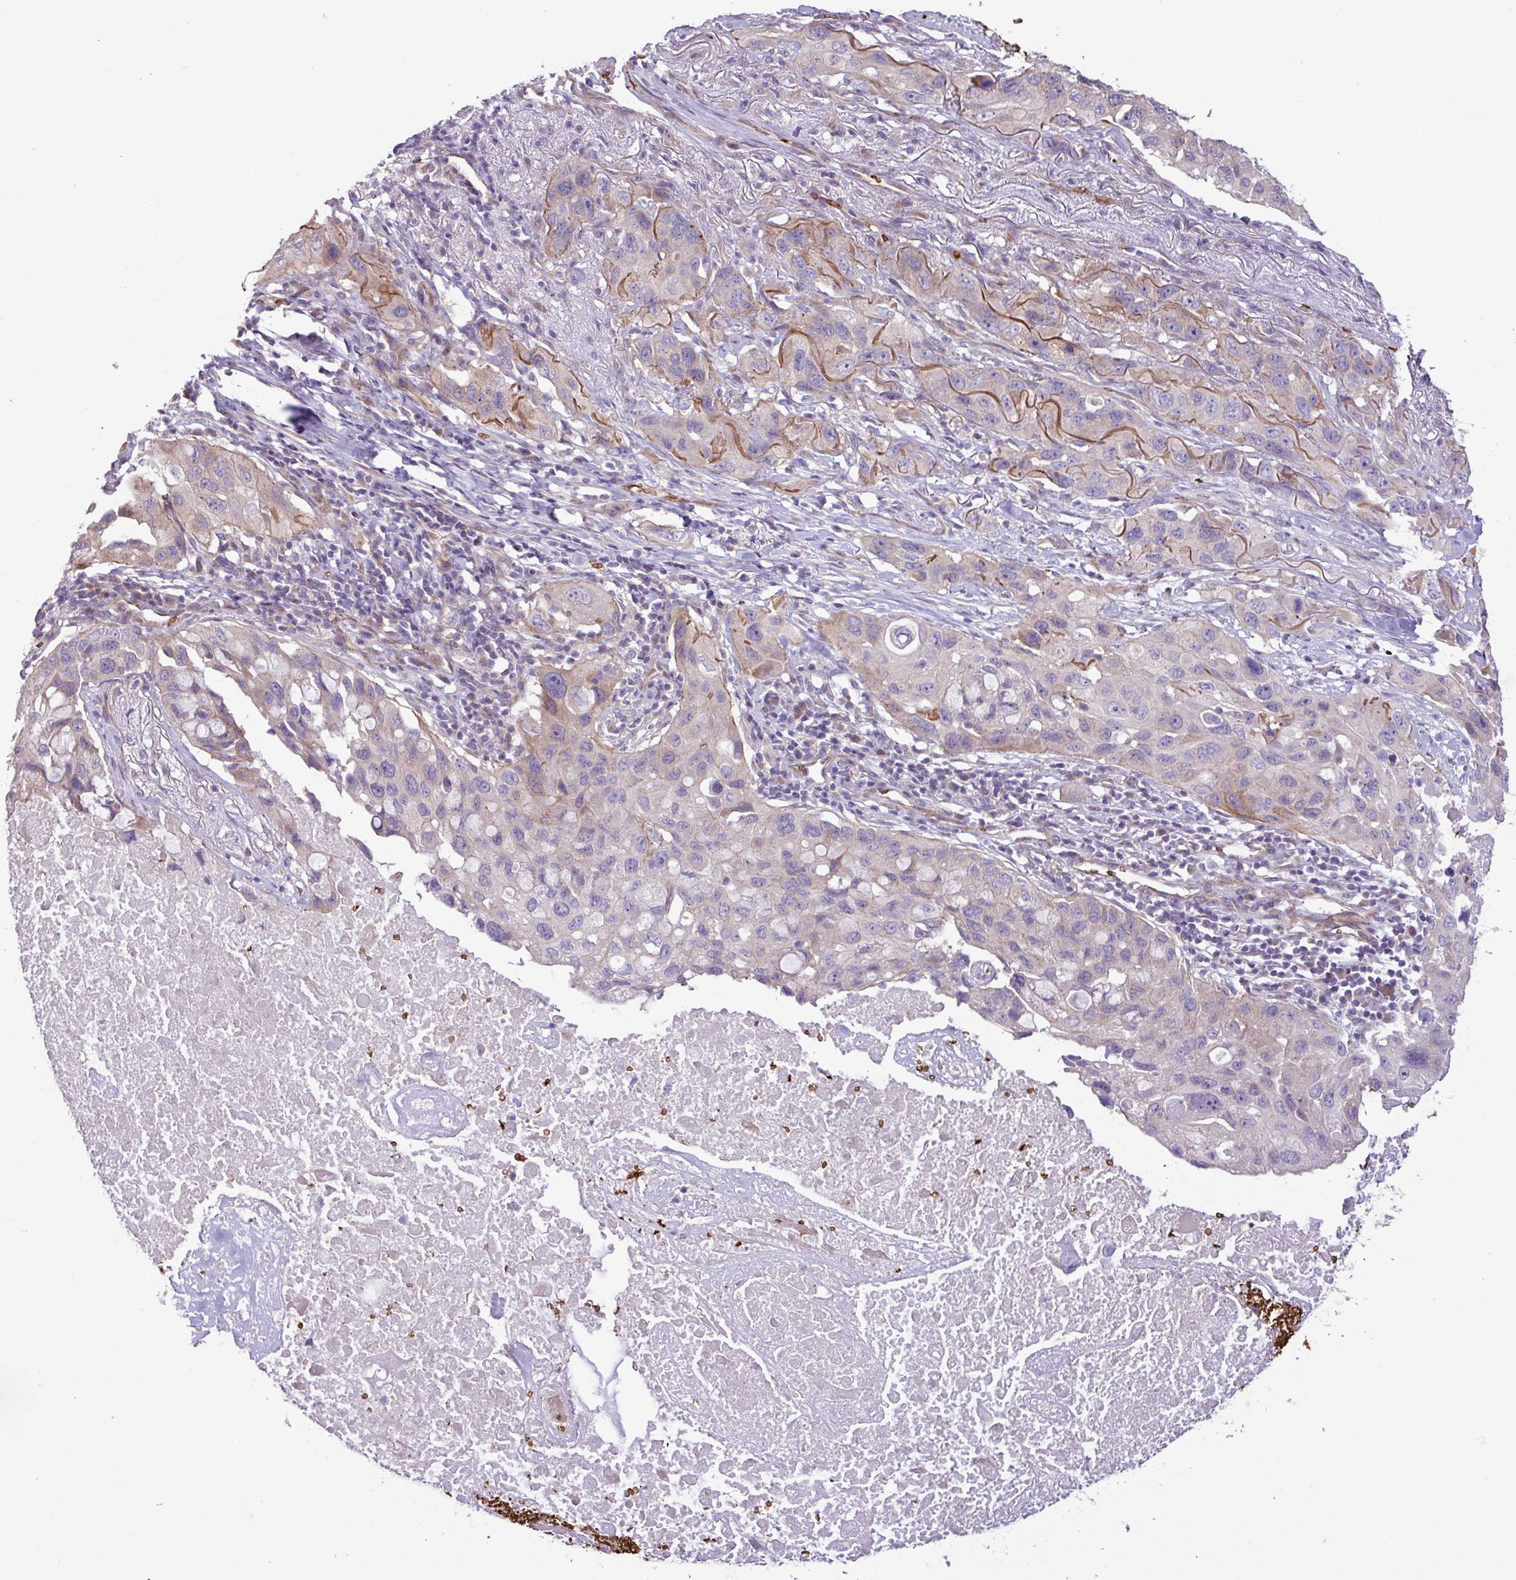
{"staining": {"intensity": "moderate", "quantity": "<25%", "location": "cytoplasmic/membranous"}, "tissue": "lung cancer", "cell_type": "Tumor cells", "image_type": "cancer", "snomed": [{"axis": "morphology", "description": "Squamous cell carcinoma, NOS"}, {"axis": "topography", "description": "Lung"}], "caption": "Lung squamous cell carcinoma stained for a protein (brown) reveals moderate cytoplasmic/membranous positive staining in about <25% of tumor cells.", "gene": "RAD21L1", "patient": {"sex": "female", "age": 73}}